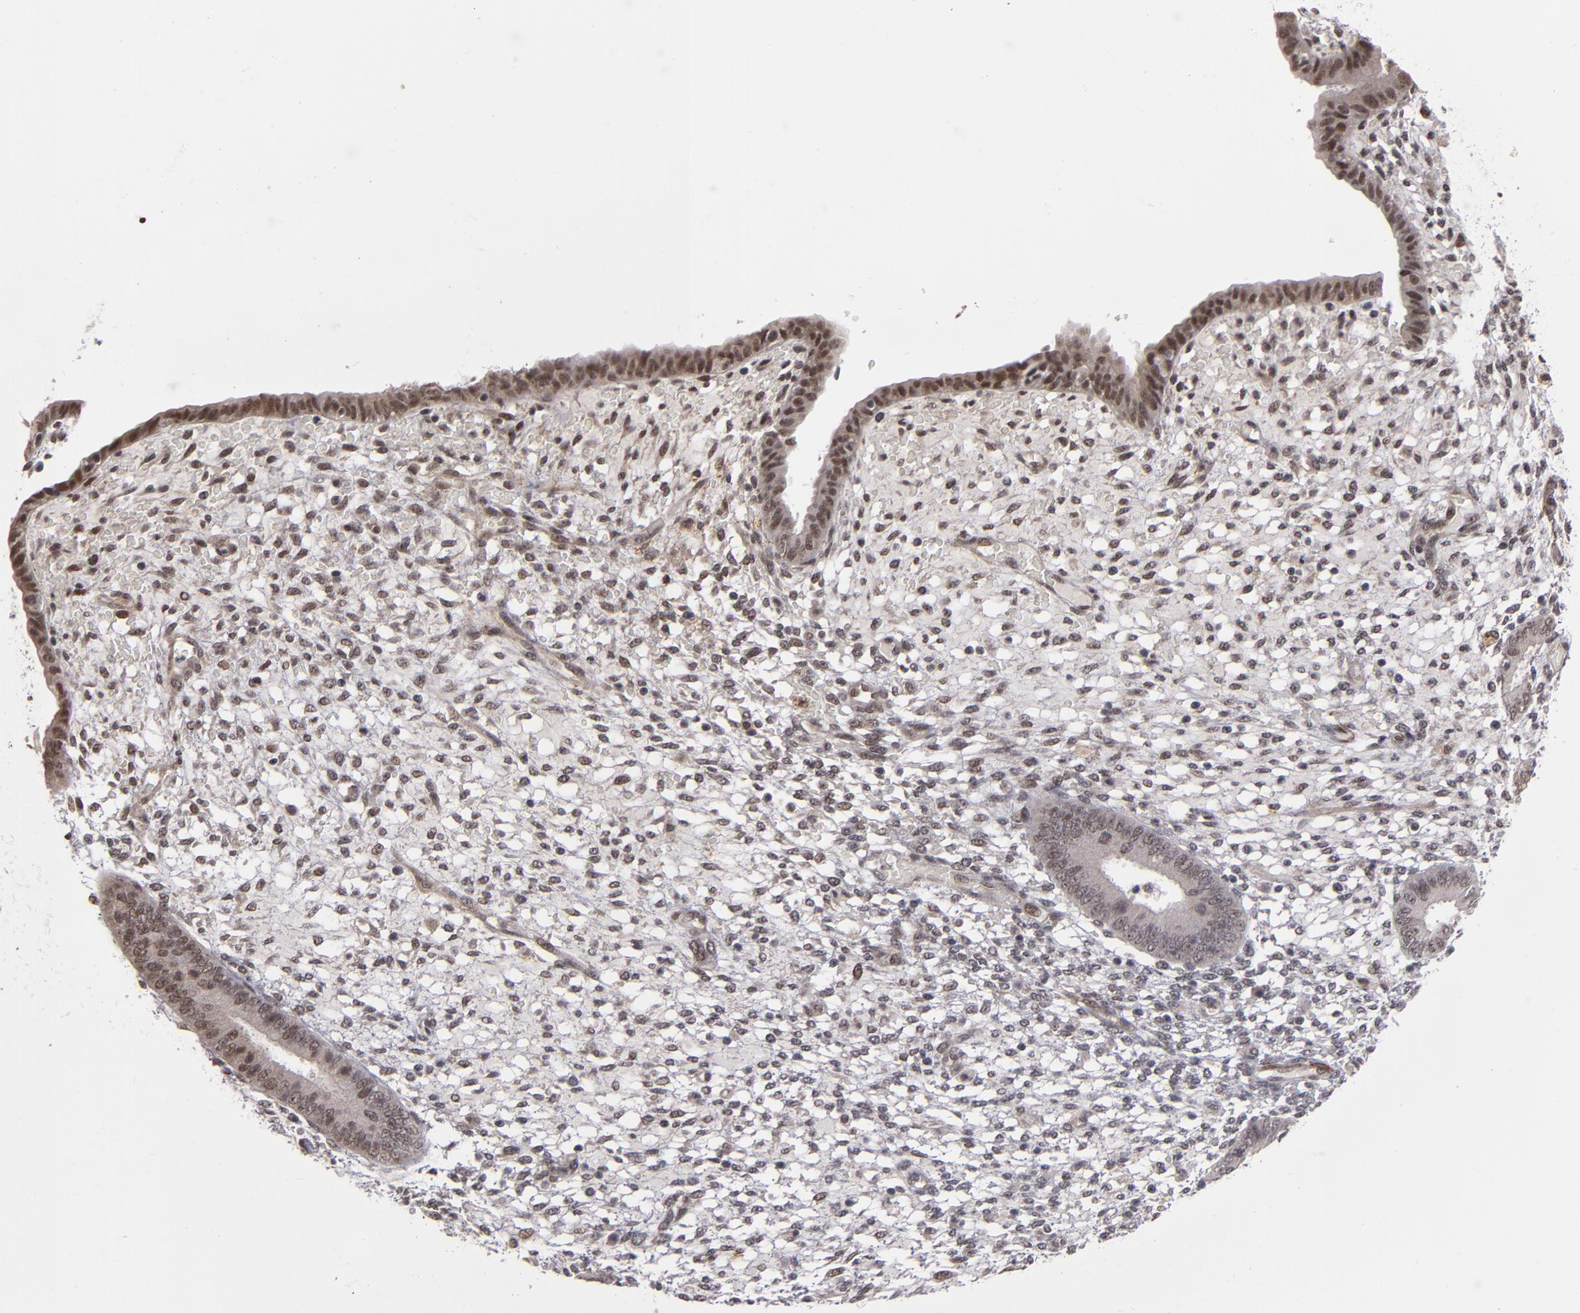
{"staining": {"intensity": "weak", "quantity": "25%-75%", "location": "nuclear"}, "tissue": "endometrium", "cell_type": "Cells in endometrial stroma", "image_type": "normal", "snomed": [{"axis": "morphology", "description": "Normal tissue, NOS"}, {"axis": "topography", "description": "Endometrium"}], "caption": "Protein expression analysis of normal human endometrium reveals weak nuclear staining in about 25%-75% of cells in endometrial stroma. (Stains: DAB in brown, nuclei in blue, Microscopy: brightfield microscopy at high magnification).", "gene": "ZNF75A", "patient": {"sex": "female", "age": 42}}